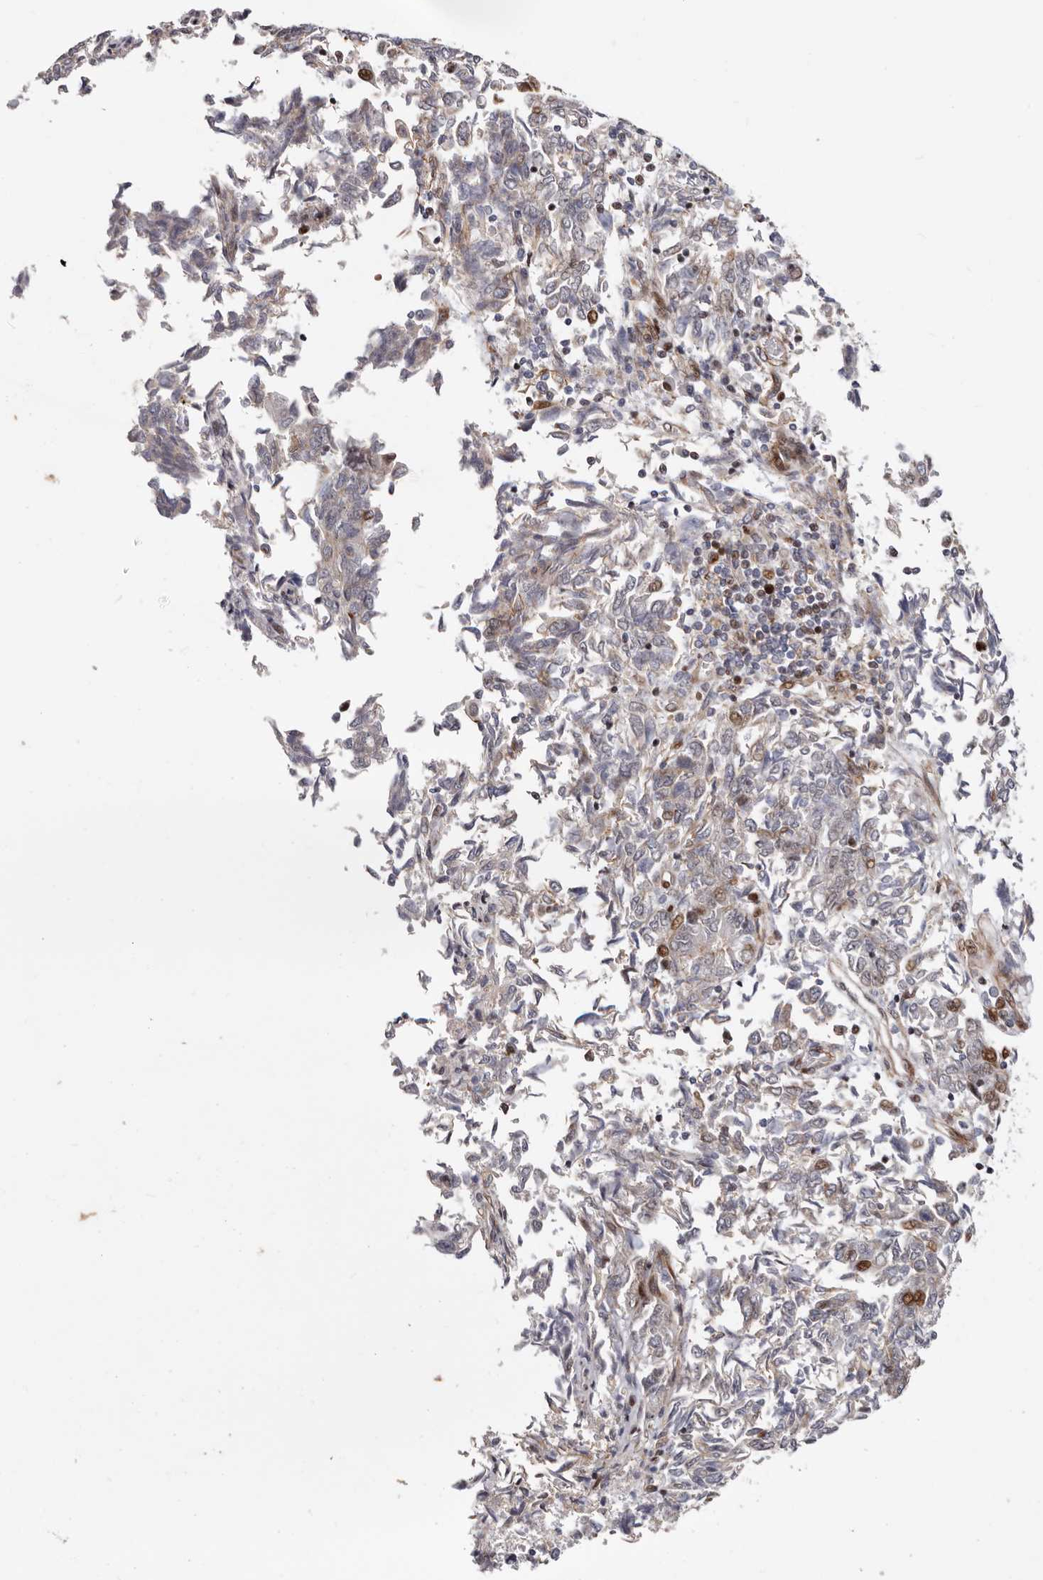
{"staining": {"intensity": "weak", "quantity": "25%-75%", "location": "cytoplasmic/membranous,nuclear"}, "tissue": "endometrial cancer", "cell_type": "Tumor cells", "image_type": "cancer", "snomed": [{"axis": "morphology", "description": "Adenocarcinoma, NOS"}, {"axis": "topography", "description": "Endometrium"}], "caption": "Human endometrial adenocarcinoma stained with a brown dye exhibits weak cytoplasmic/membranous and nuclear positive positivity in about 25%-75% of tumor cells.", "gene": "EPHX3", "patient": {"sex": "female", "age": 80}}